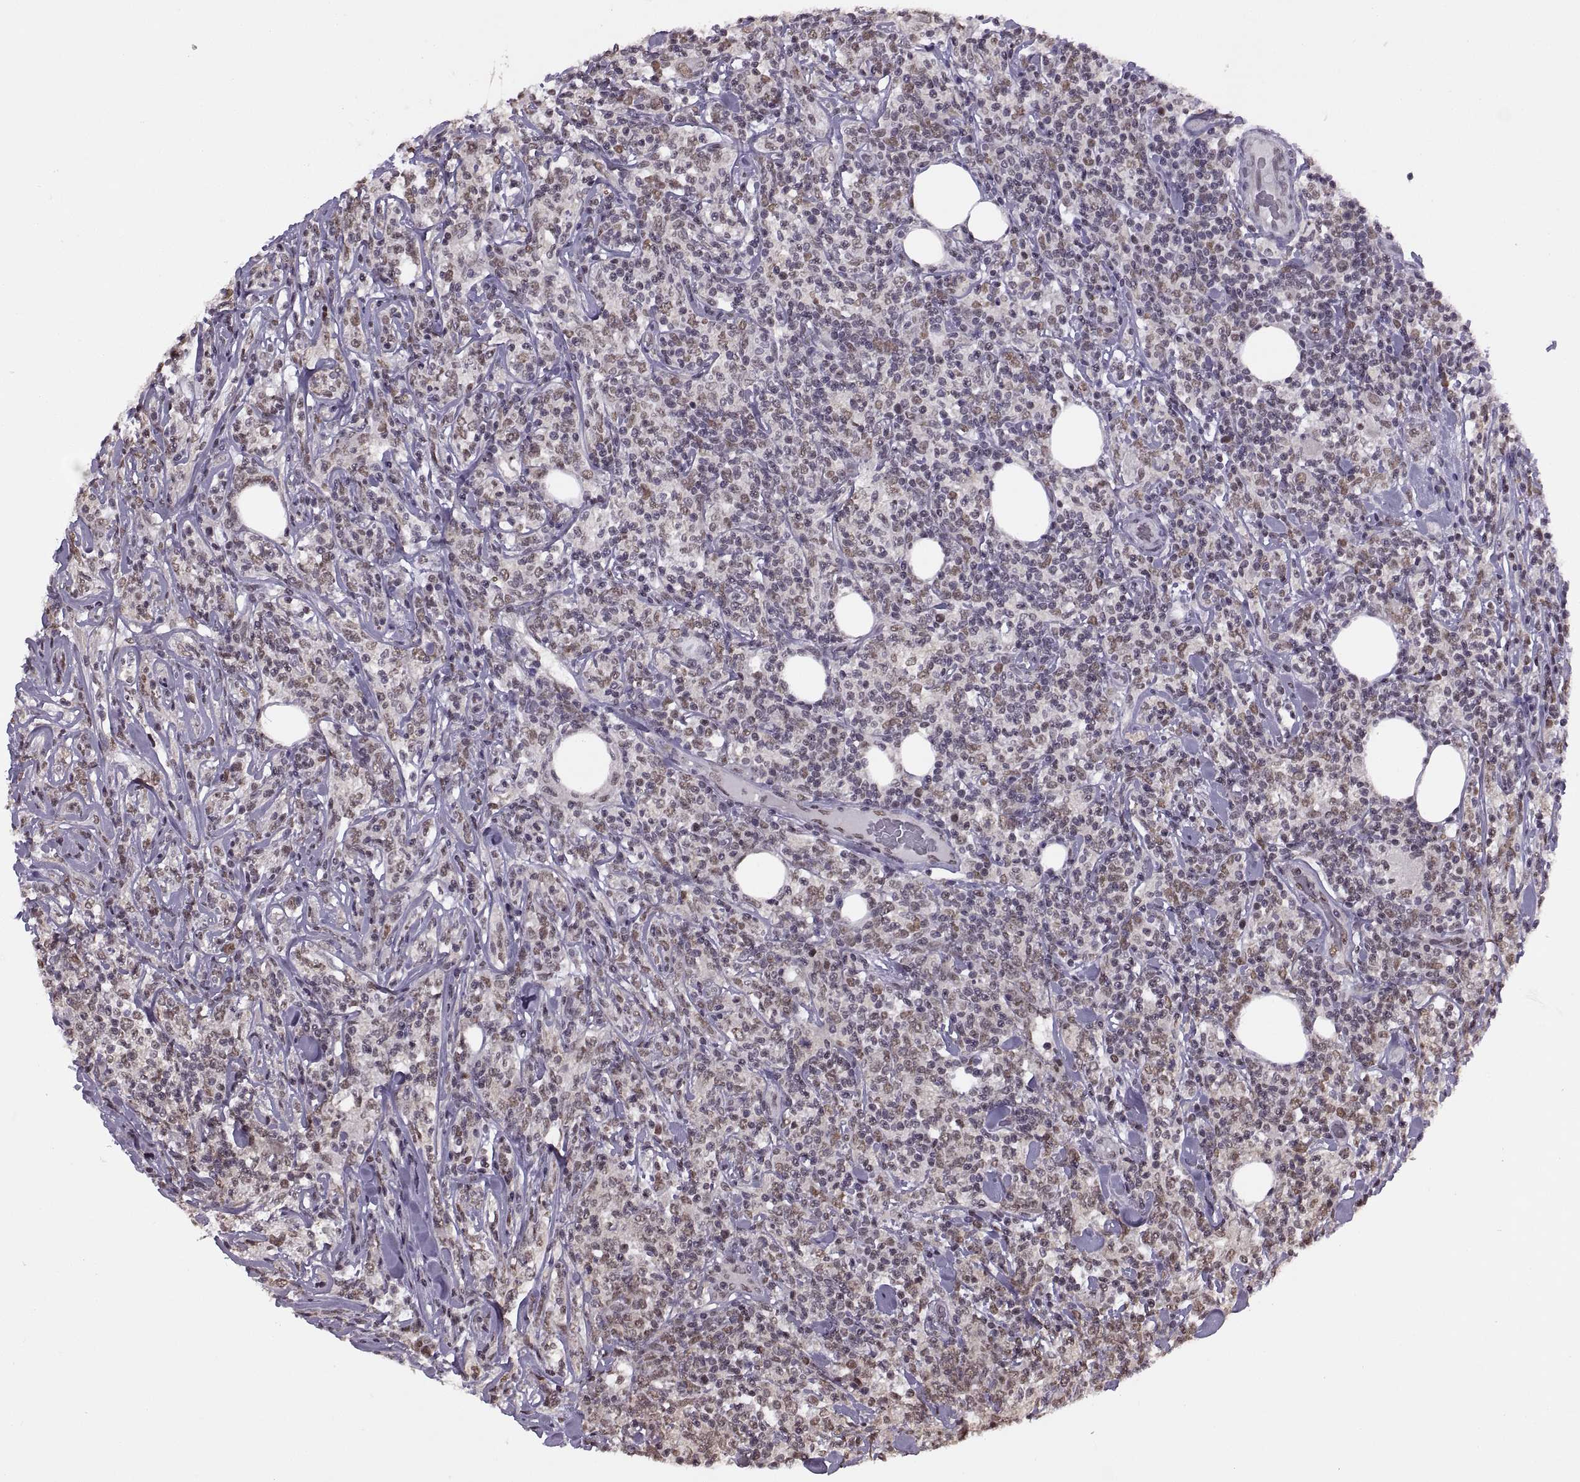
{"staining": {"intensity": "negative", "quantity": "none", "location": "none"}, "tissue": "lymphoma", "cell_type": "Tumor cells", "image_type": "cancer", "snomed": [{"axis": "morphology", "description": "Malignant lymphoma, non-Hodgkin's type, High grade"}, {"axis": "topography", "description": "Lymph node"}], "caption": "Immunohistochemistry photomicrograph of neoplastic tissue: lymphoma stained with DAB (3,3'-diaminobenzidine) demonstrates no significant protein staining in tumor cells. (DAB immunohistochemistry (IHC) visualized using brightfield microscopy, high magnification).", "gene": "INTS3", "patient": {"sex": "female", "age": 84}}